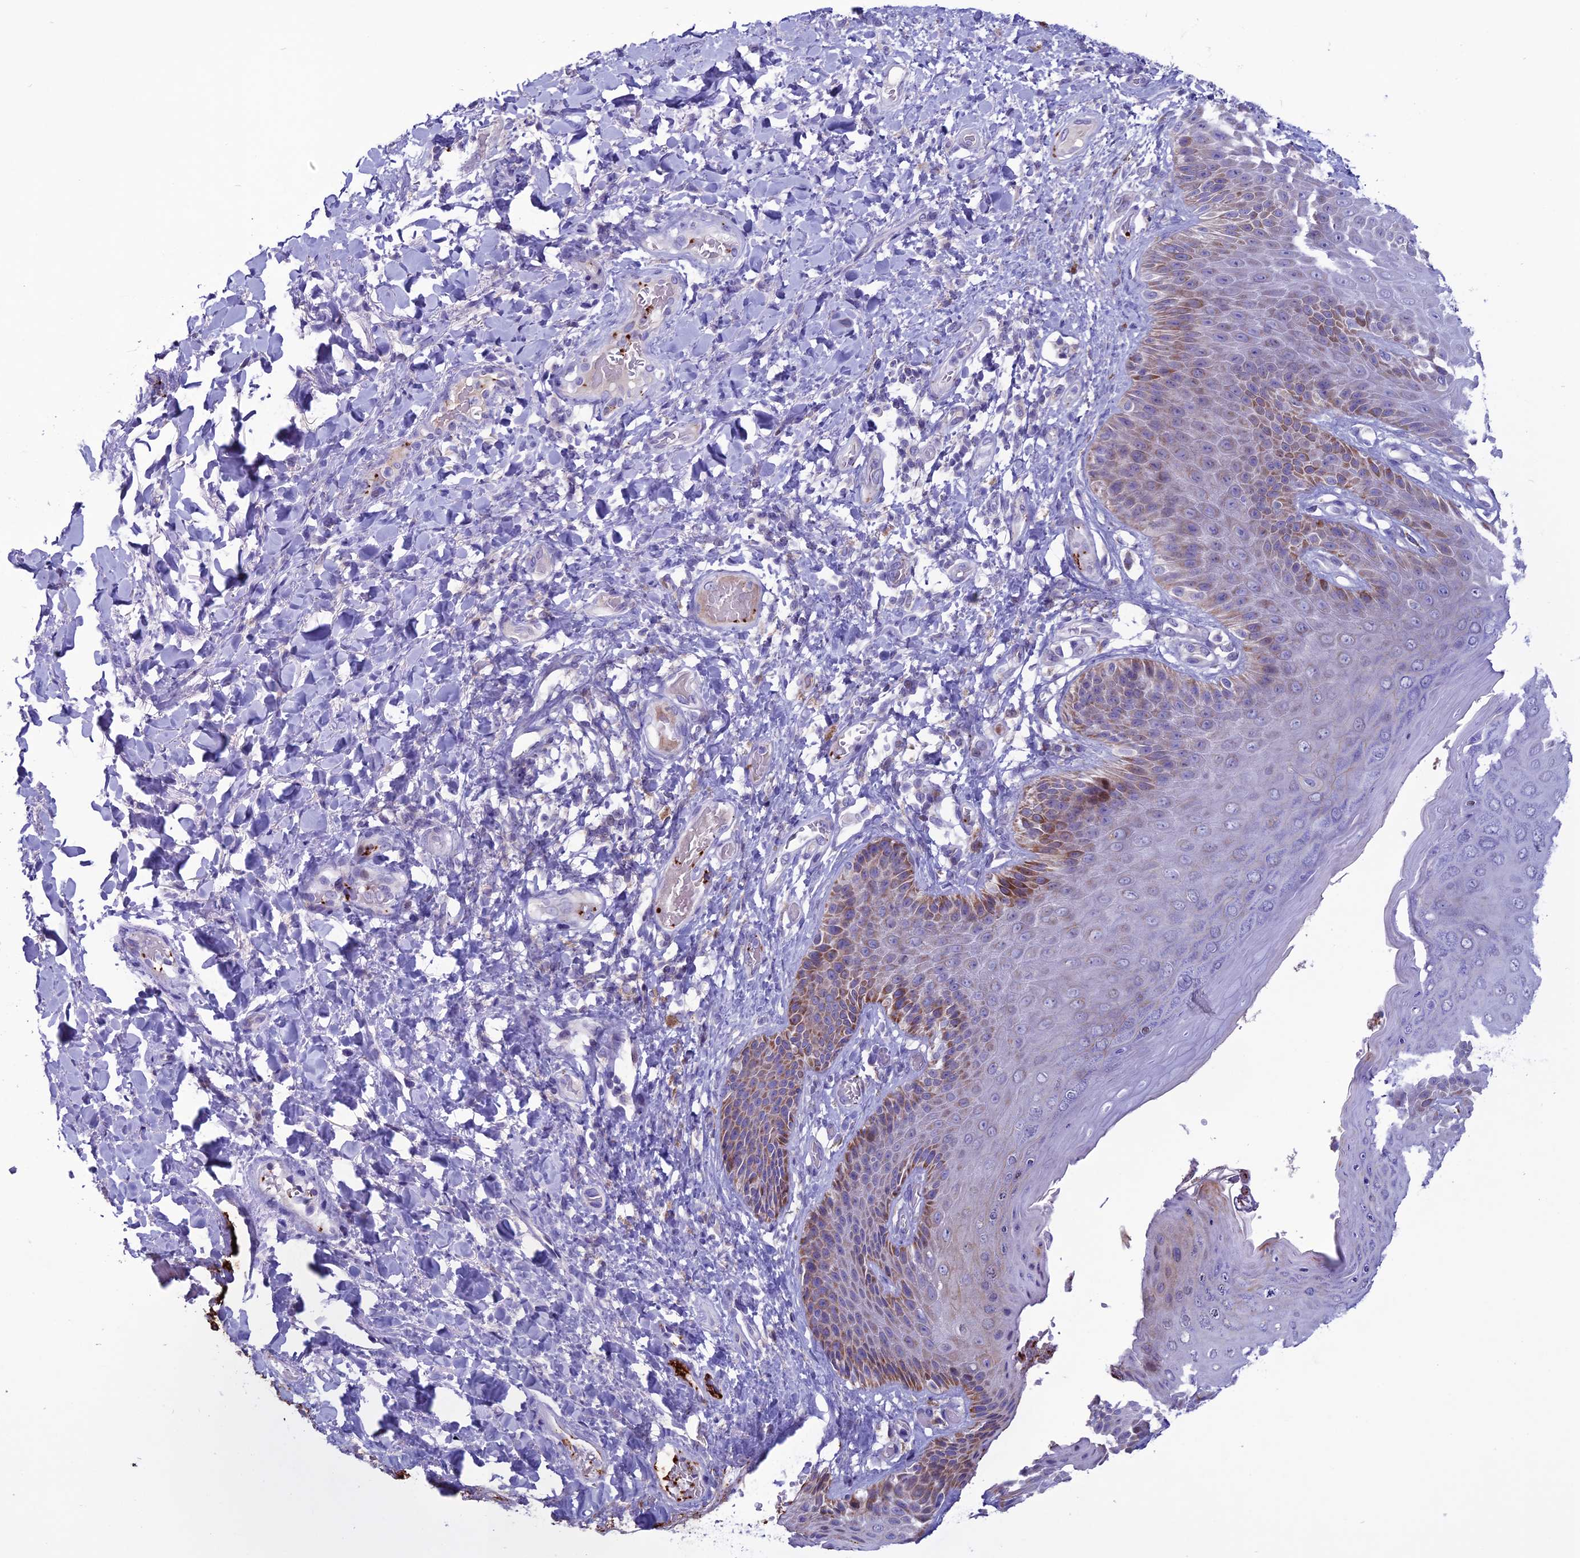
{"staining": {"intensity": "moderate", "quantity": "<25%", "location": "cytoplasmic/membranous"}, "tissue": "skin", "cell_type": "Epidermal cells", "image_type": "normal", "snomed": [{"axis": "morphology", "description": "Normal tissue, NOS"}, {"axis": "topography", "description": "Anal"}], "caption": "High-magnification brightfield microscopy of benign skin stained with DAB (brown) and counterstained with hematoxylin (blue). epidermal cells exhibit moderate cytoplasmic/membranous expression is seen in about<25% of cells.", "gene": "C21orf140", "patient": {"sex": "female", "age": 89}}